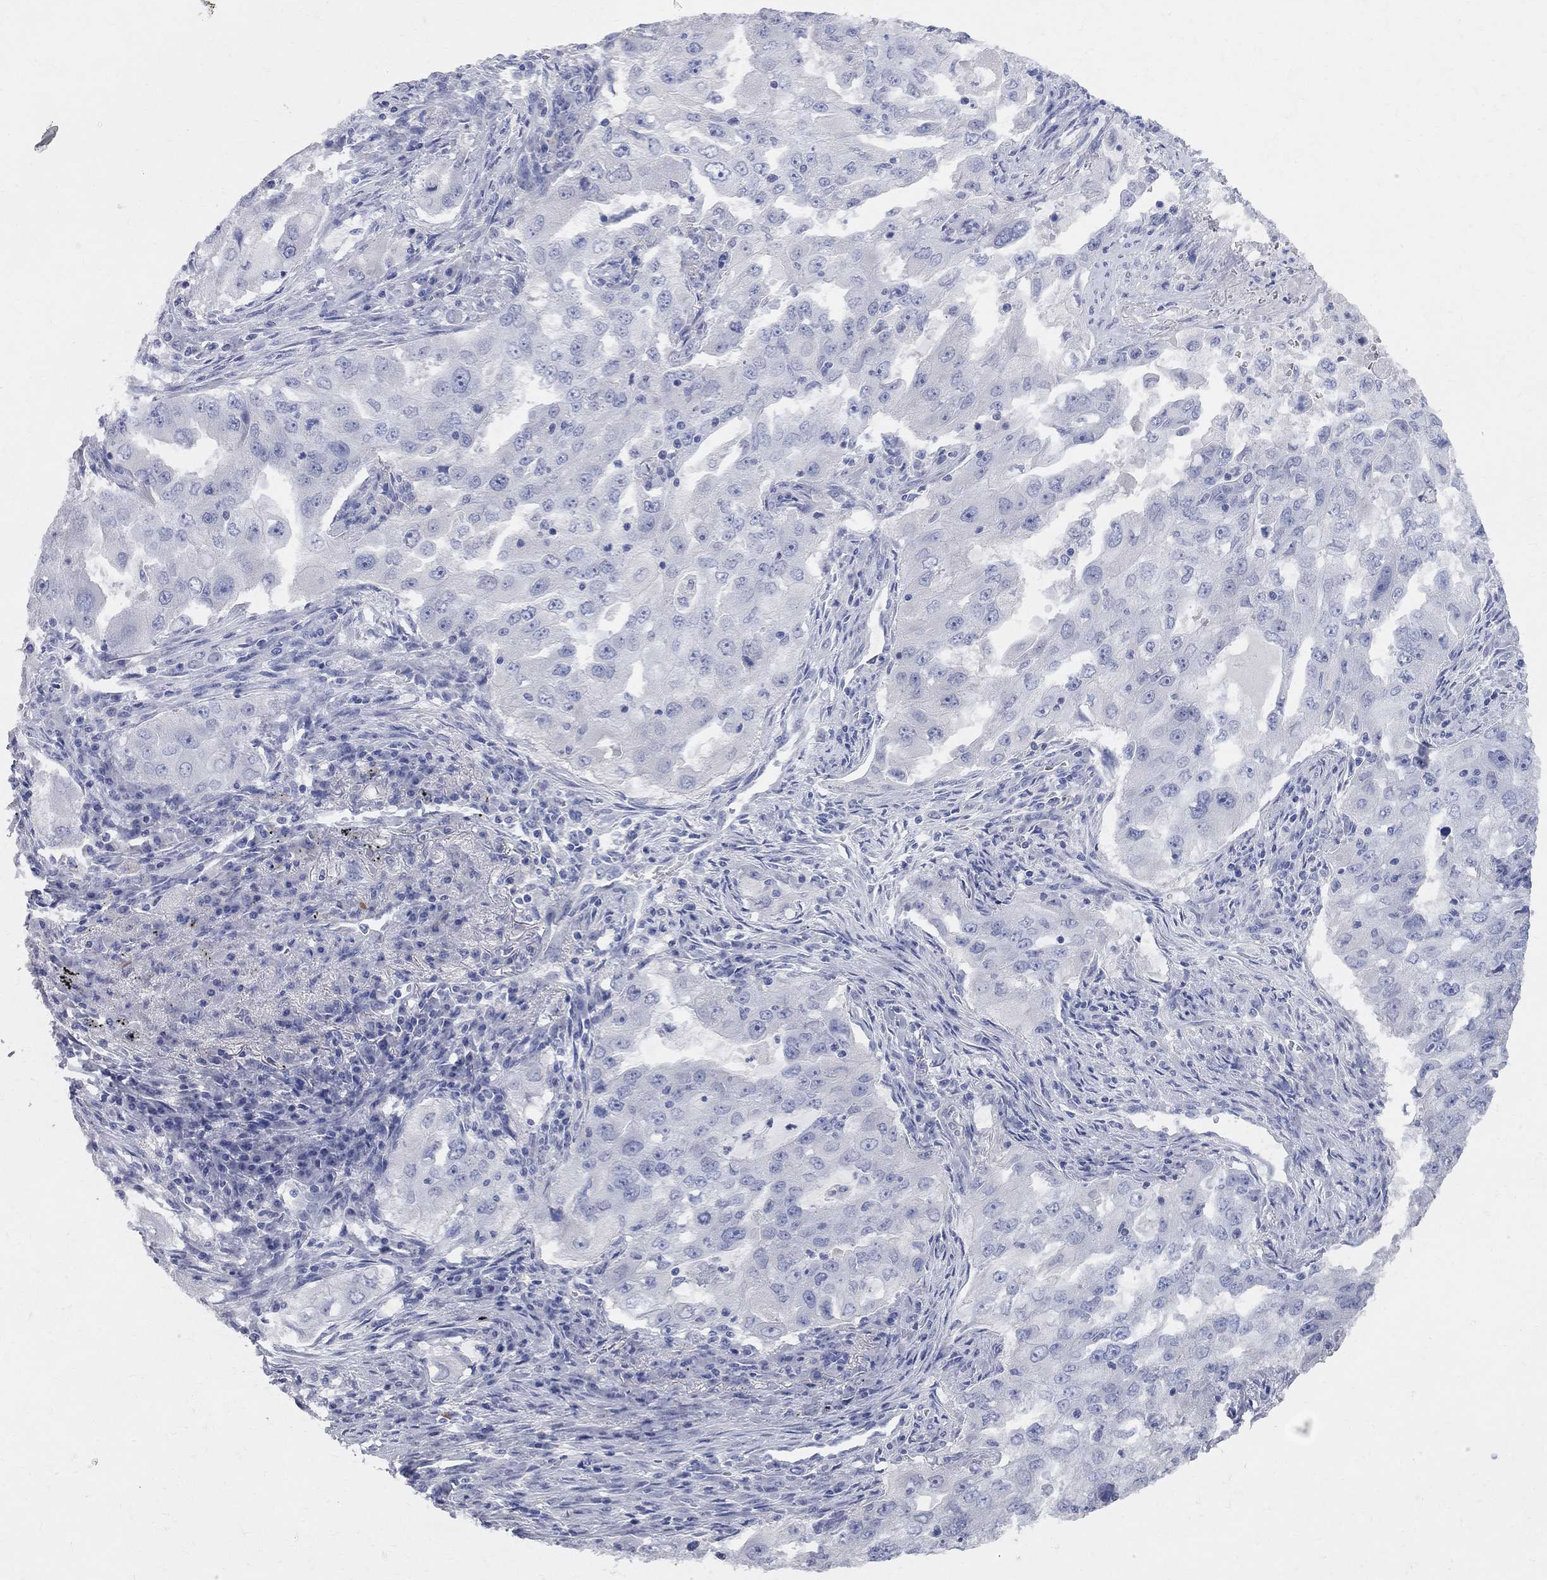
{"staining": {"intensity": "negative", "quantity": "none", "location": "none"}, "tissue": "lung cancer", "cell_type": "Tumor cells", "image_type": "cancer", "snomed": [{"axis": "morphology", "description": "Adenocarcinoma, NOS"}, {"axis": "topography", "description": "Lung"}], "caption": "DAB (3,3'-diaminobenzidine) immunohistochemical staining of adenocarcinoma (lung) reveals no significant staining in tumor cells.", "gene": "AOX1", "patient": {"sex": "female", "age": 61}}